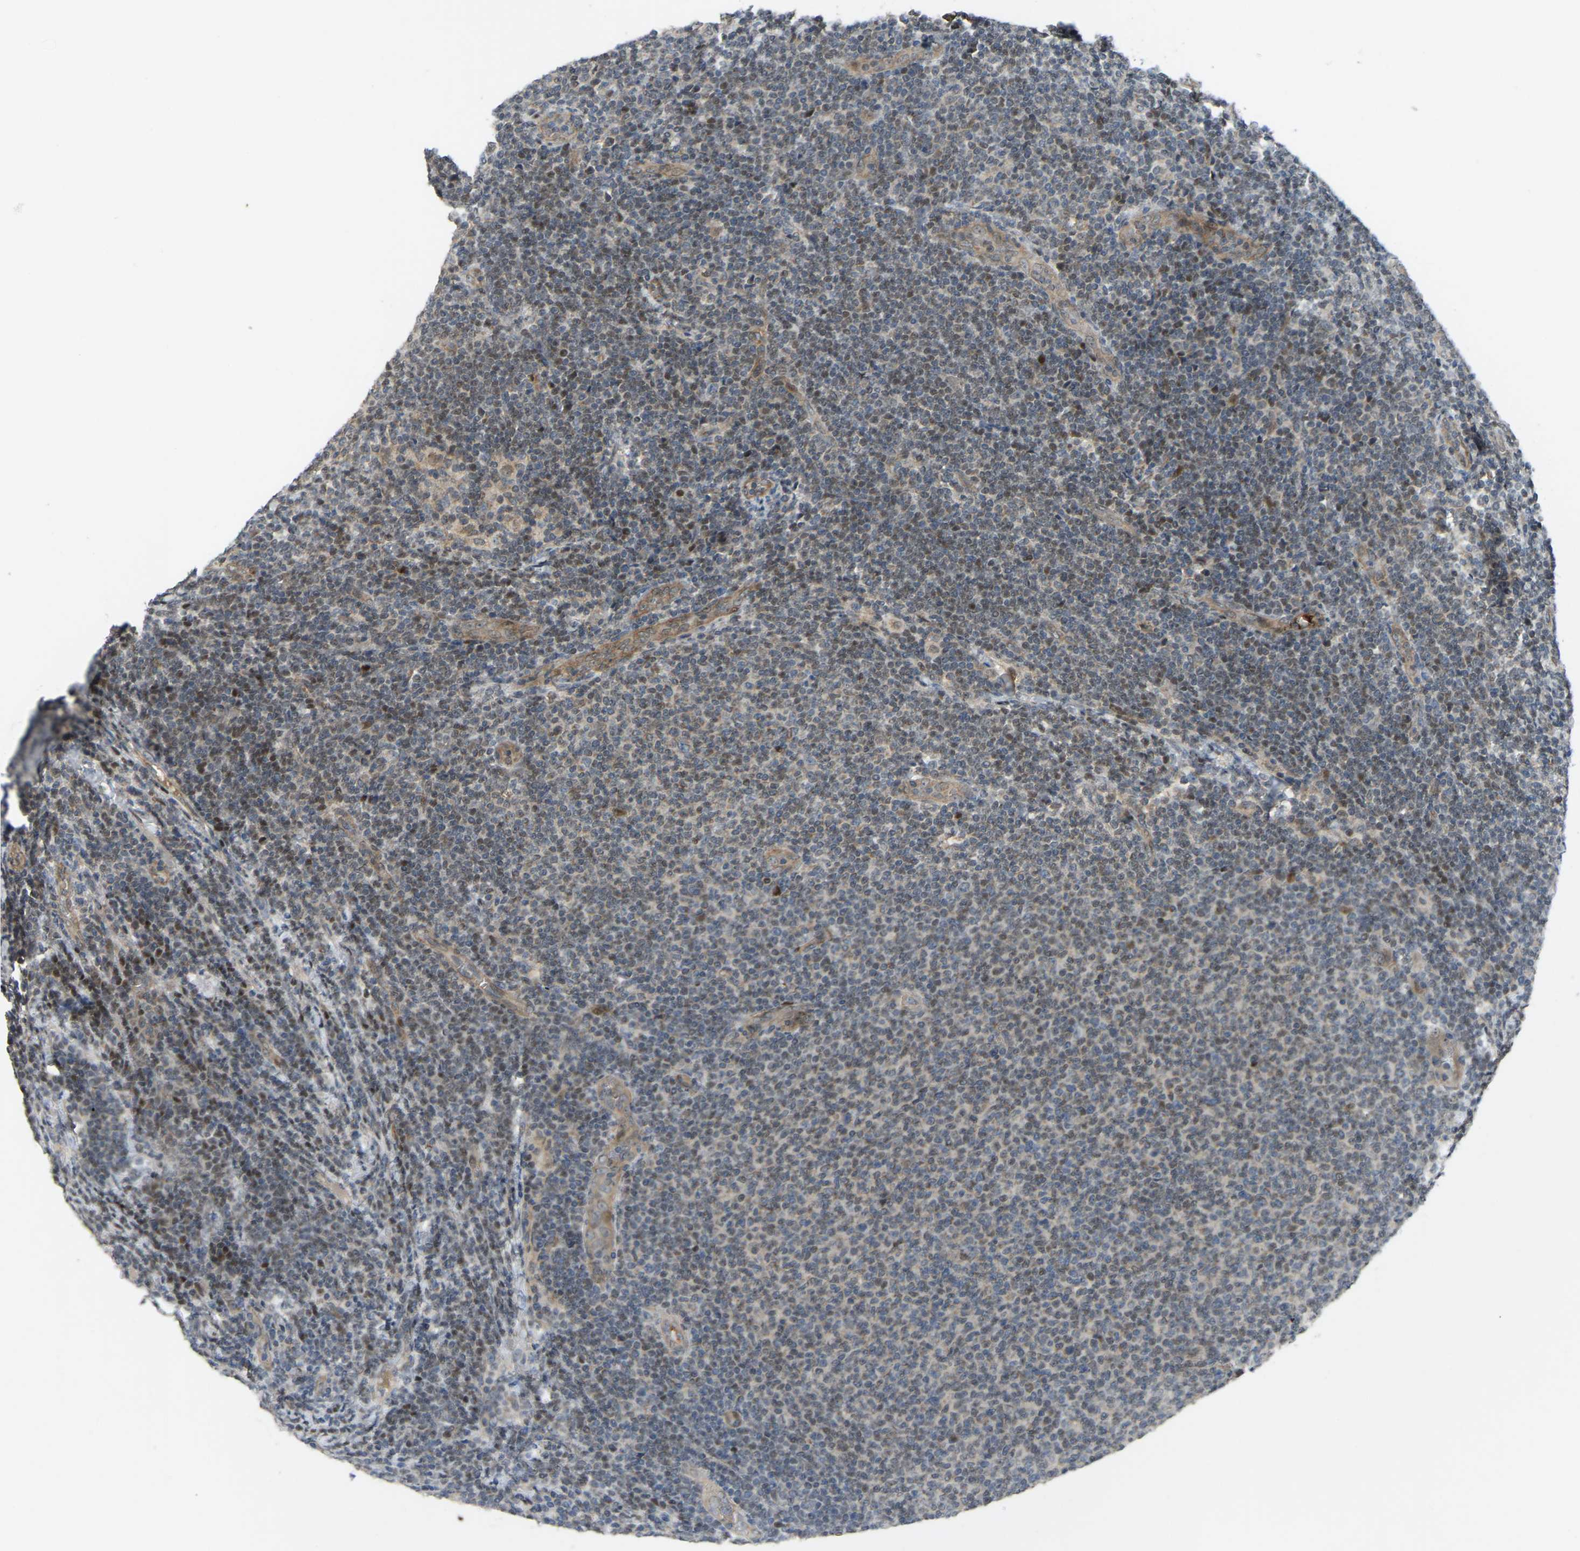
{"staining": {"intensity": "moderate", "quantity": "25%-75%", "location": "cytoplasmic/membranous,nuclear"}, "tissue": "lymphoma", "cell_type": "Tumor cells", "image_type": "cancer", "snomed": [{"axis": "morphology", "description": "Malignant lymphoma, non-Hodgkin's type, Low grade"}, {"axis": "topography", "description": "Lymph node"}], "caption": "DAB immunohistochemical staining of malignant lymphoma, non-Hodgkin's type (low-grade) exhibits moderate cytoplasmic/membranous and nuclear protein positivity in approximately 25%-75% of tumor cells.", "gene": "C21orf91", "patient": {"sex": "male", "age": 66}}